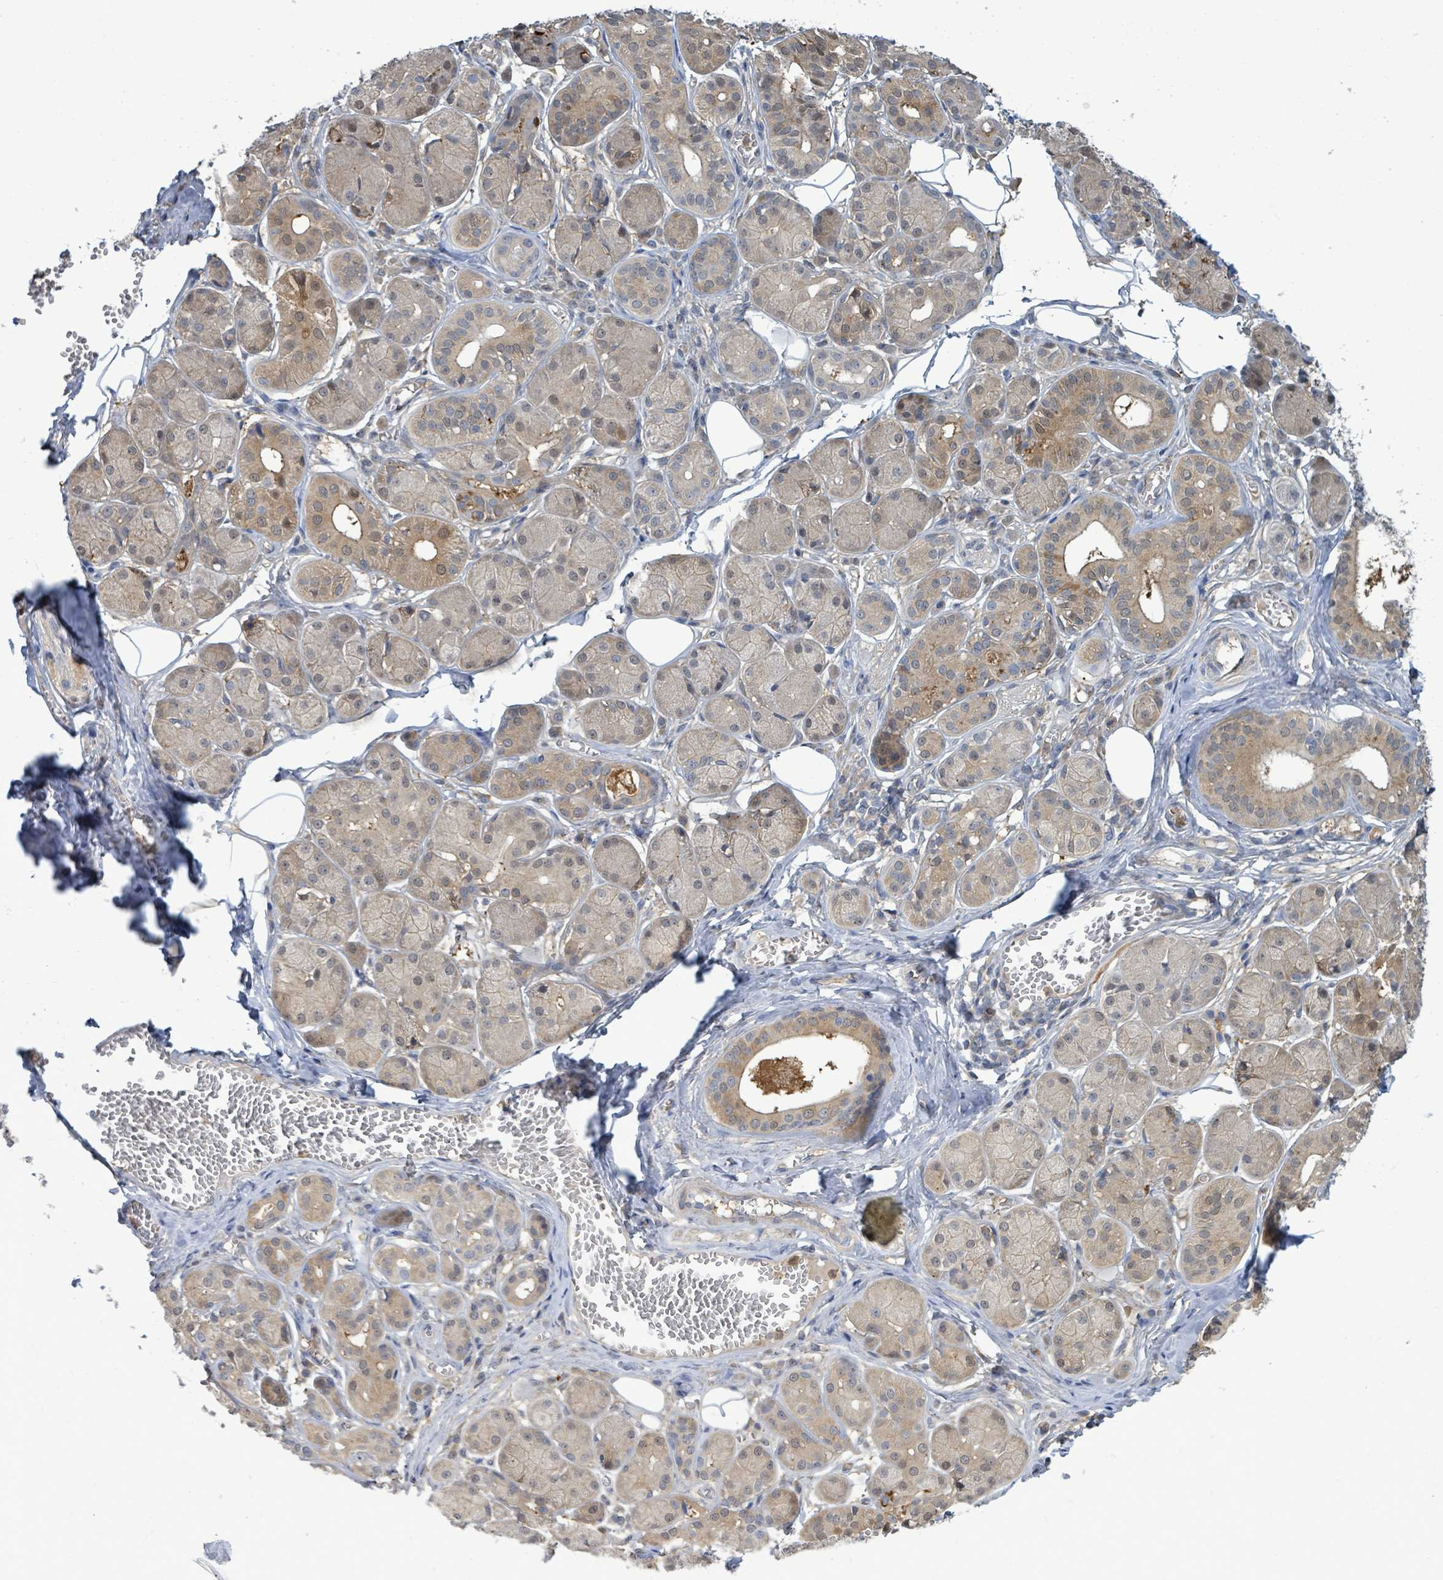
{"staining": {"intensity": "weak", "quantity": "25%-75%", "location": "cytoplasmic/membranous"}, "tissue": "salivary gland", "cell_type": "Glandular cells", "image_type": "normal", "snomed": [{"axis": "morphology", "description": "Squamous cell carcinoma, NOS"}, {"axis": "topography", "description": "Skin"}, {"axis": "topography", "description": "Head-Neck"}], "caption": "Salivary gland stained with immunohistochemistry demonstrates weak cytoplasmic/membranous expression in about 25%-75% of glandular cells. (DAB (3,3'-diaminobenzidine) = brown stain, brightfield microscopy at high magnification).", "gene": "PGAM1", "patient": {"sex": "male", "age": 80}}